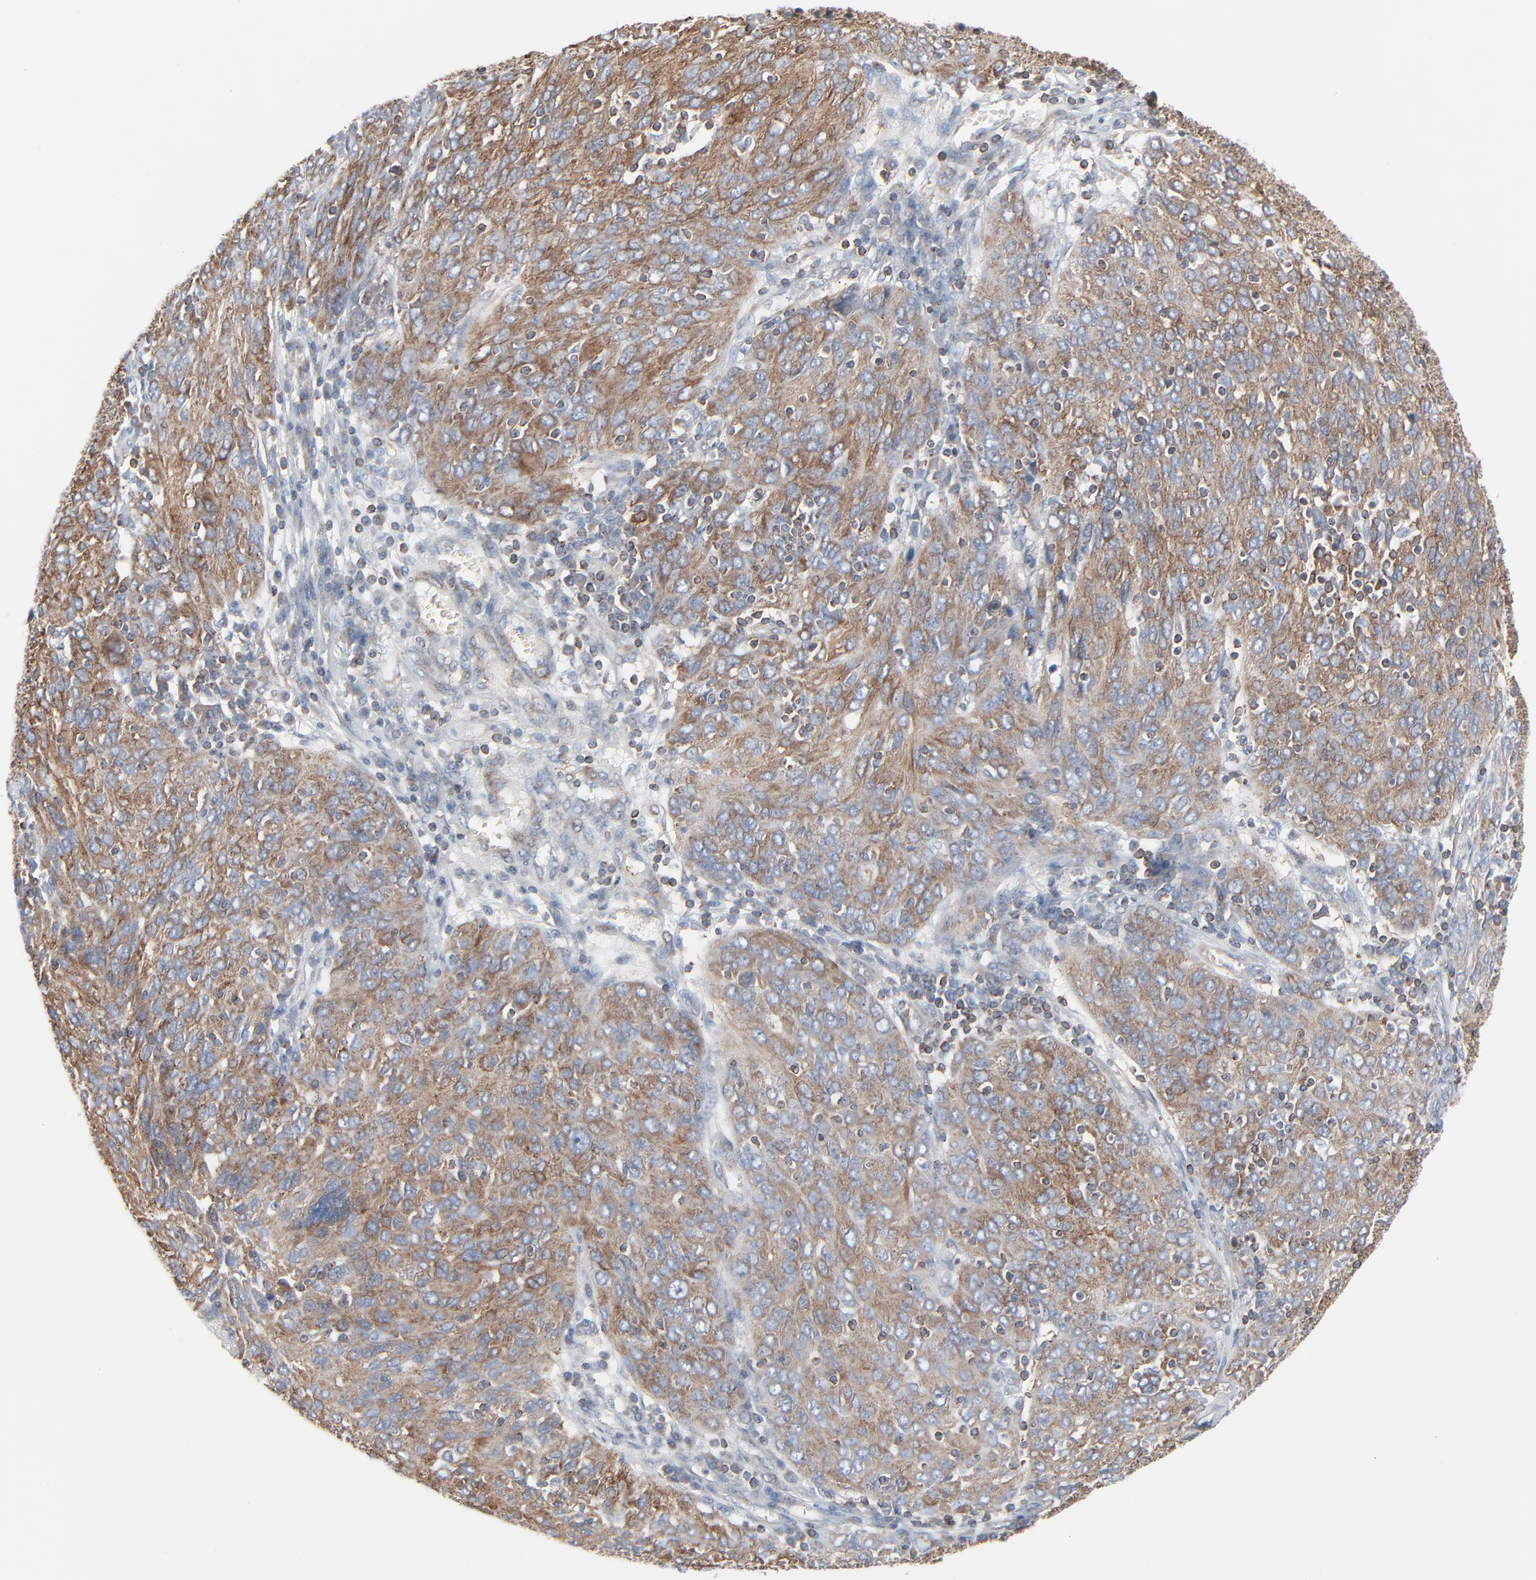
{"staining": {"intensity": "moderate", "quantity": ">75%", "location": "cytoplasmic/membranous"}, "tissue": "ovarian cancer", "cell_type": "Tumor cells", "image_type": "cancer", "snomed": [{"axis": "morphology", "description": "Carcinoma, endometroid"}, {"axis": "topography", "description": "Ovary"}], "caption": "IHC photomicrograph of neoplastic tissue: human ovarian cancer (endometroid carcinoma) stained using immunohistochemistry reveals medium levels of moderate protein expression localized specifically in the cytoplasmic/membranous of tumor cells, appearing as a cytoplasmic/membranous brown color.", "gene": "OPTN", "patient": {"sex": "female", "age": 50}}